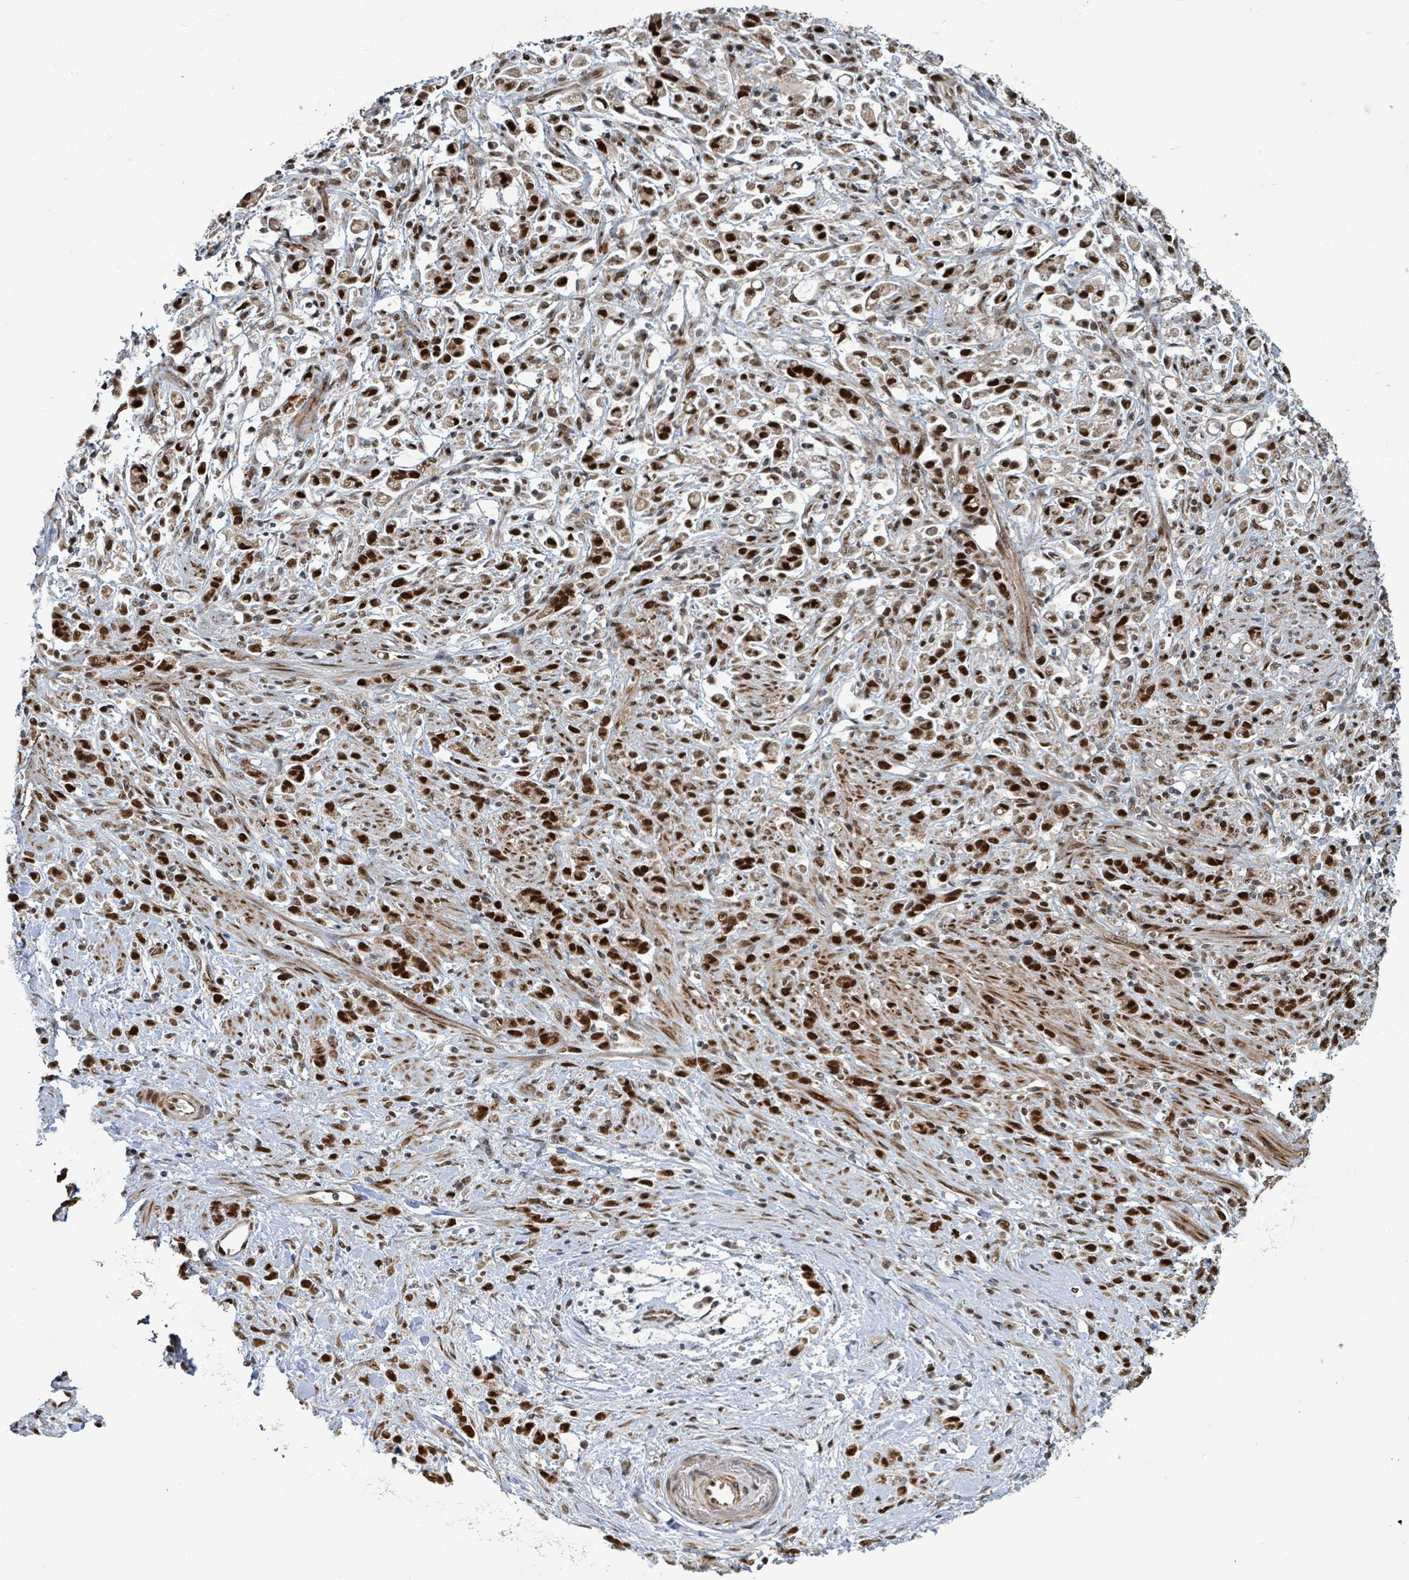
{"staining": {"intensity": "strong", "quantity": ">75%", "location": "nuclear"}, "tissue": "stomach cancer", "cell_type": "Tumor cells", "image_type": "cancer", "snomed": [{"axis": "morphology", "description": "Adenocarcinoma, NOS"}, {"axis": "topography", "description": "Stomach"}], "caption": "A high amount of strong nuclear staining is appreciated in approximately >75% of tumor cells in stomach adenocarcinoma tissue. The staining was performed using DAB (3,3'-diaminobenzidine) to visualize the protein expression in brown, while the nuclei were stained in blue with hematoxylin (Magnification: 20x).", "gene": "PATZ1", "patient": {"sex": "female", "age": 60}}